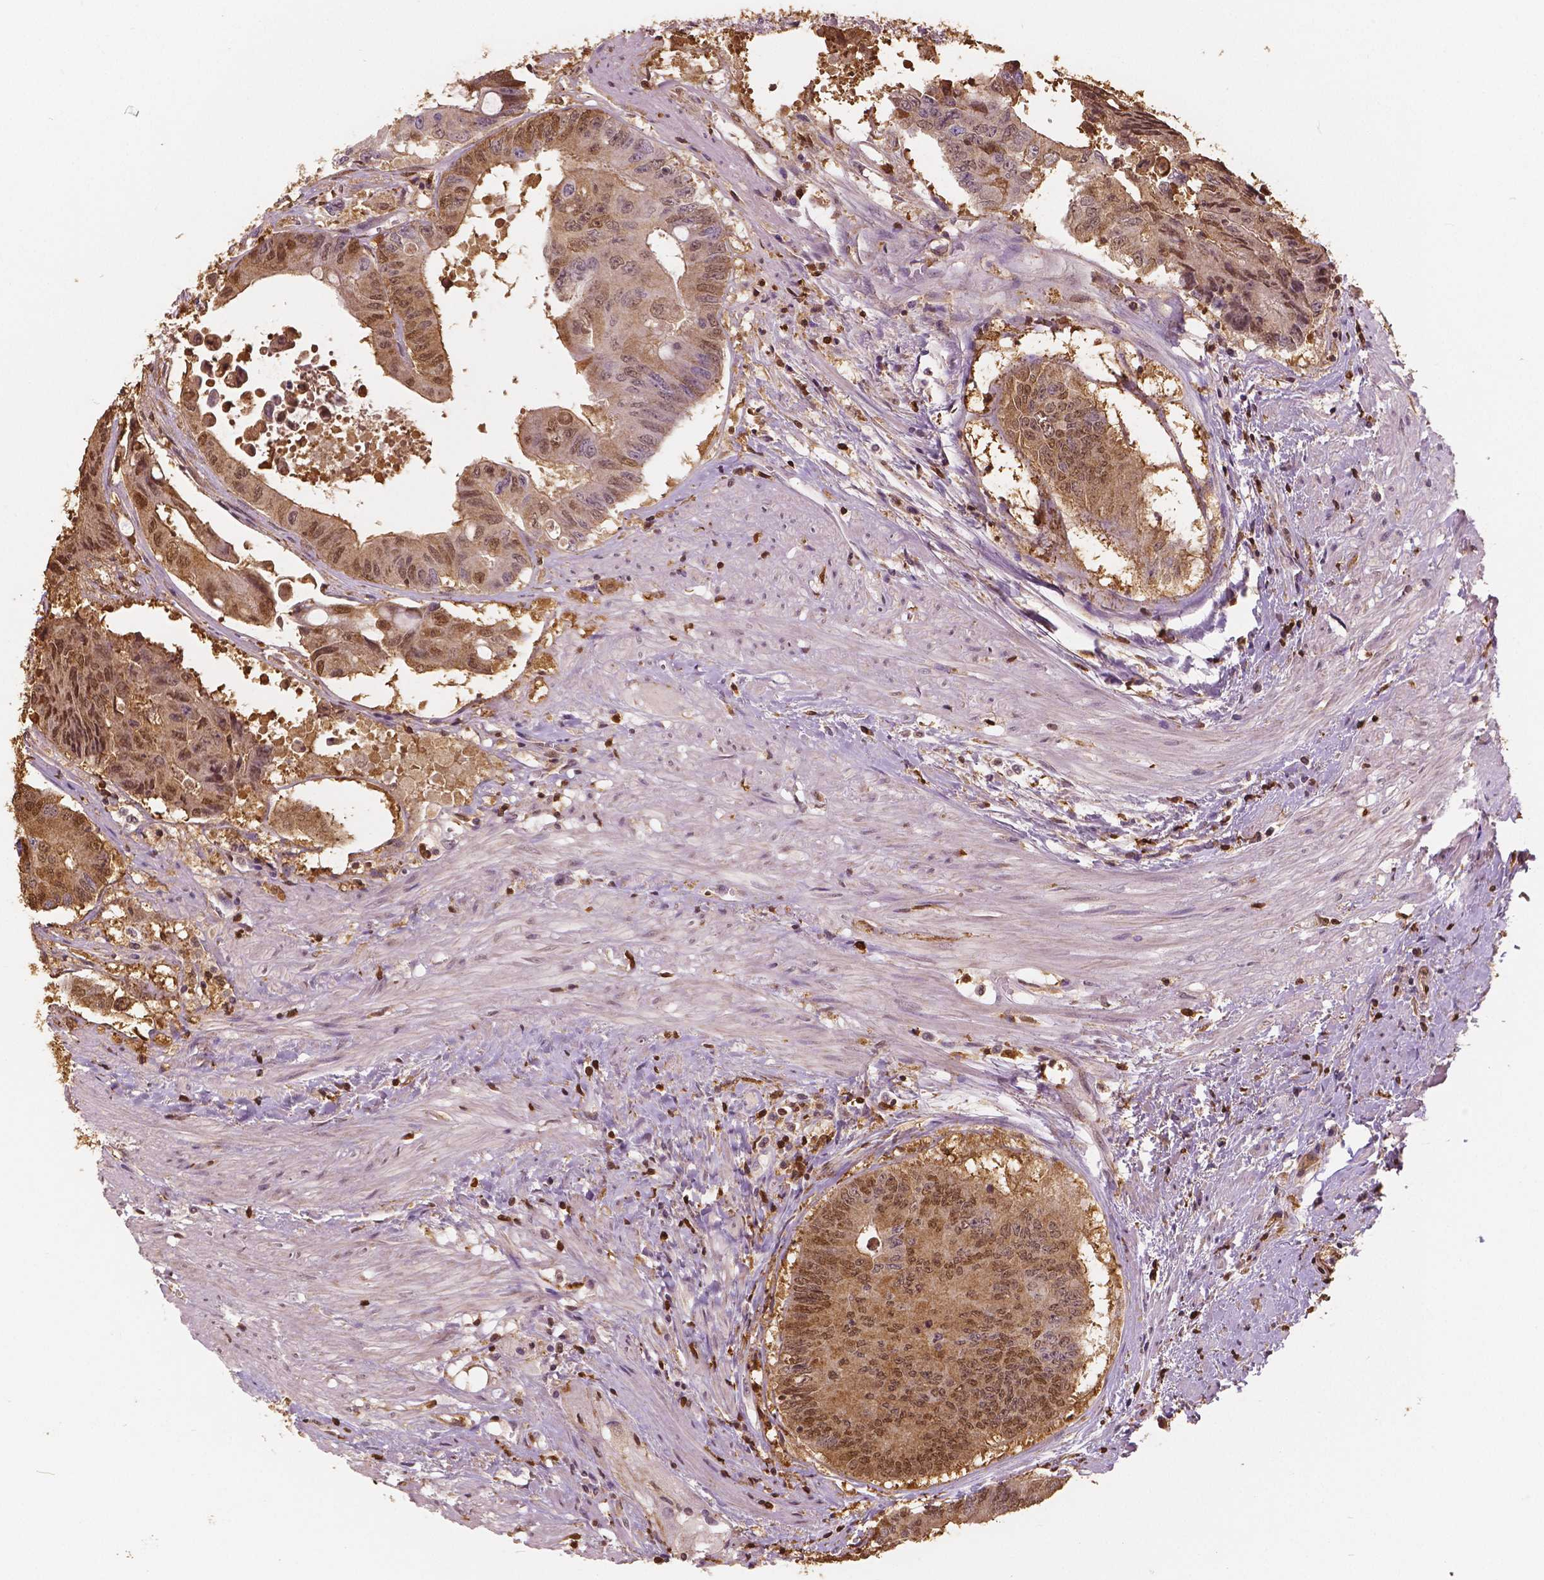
{"staining": {"intensity": "moderate", "quantity": "25%-75%", "location": "cytoplasmic/membranous,nuclear"}, "tissue": "colorectal cancer", "cell_type": "Tumor cells", "image_type": "cancer", "snomed": [{"axis": "morphology", "description": "Adenocarcinoma, NOS"}, {"axis": "topography", "description": "Rectum"}], "caption": "Adenocarcinoma (colorectal) was stained to show a protein in brown. There is medium levels of moderate cytoplasmic/membranous and nuclear expression in approximately 25%-75% of tumor cells. (Brightfield microscopy of DAB IHC at high magnification).", "gene": "S100A4", "patient": {"sex": "male", "age": 59}}